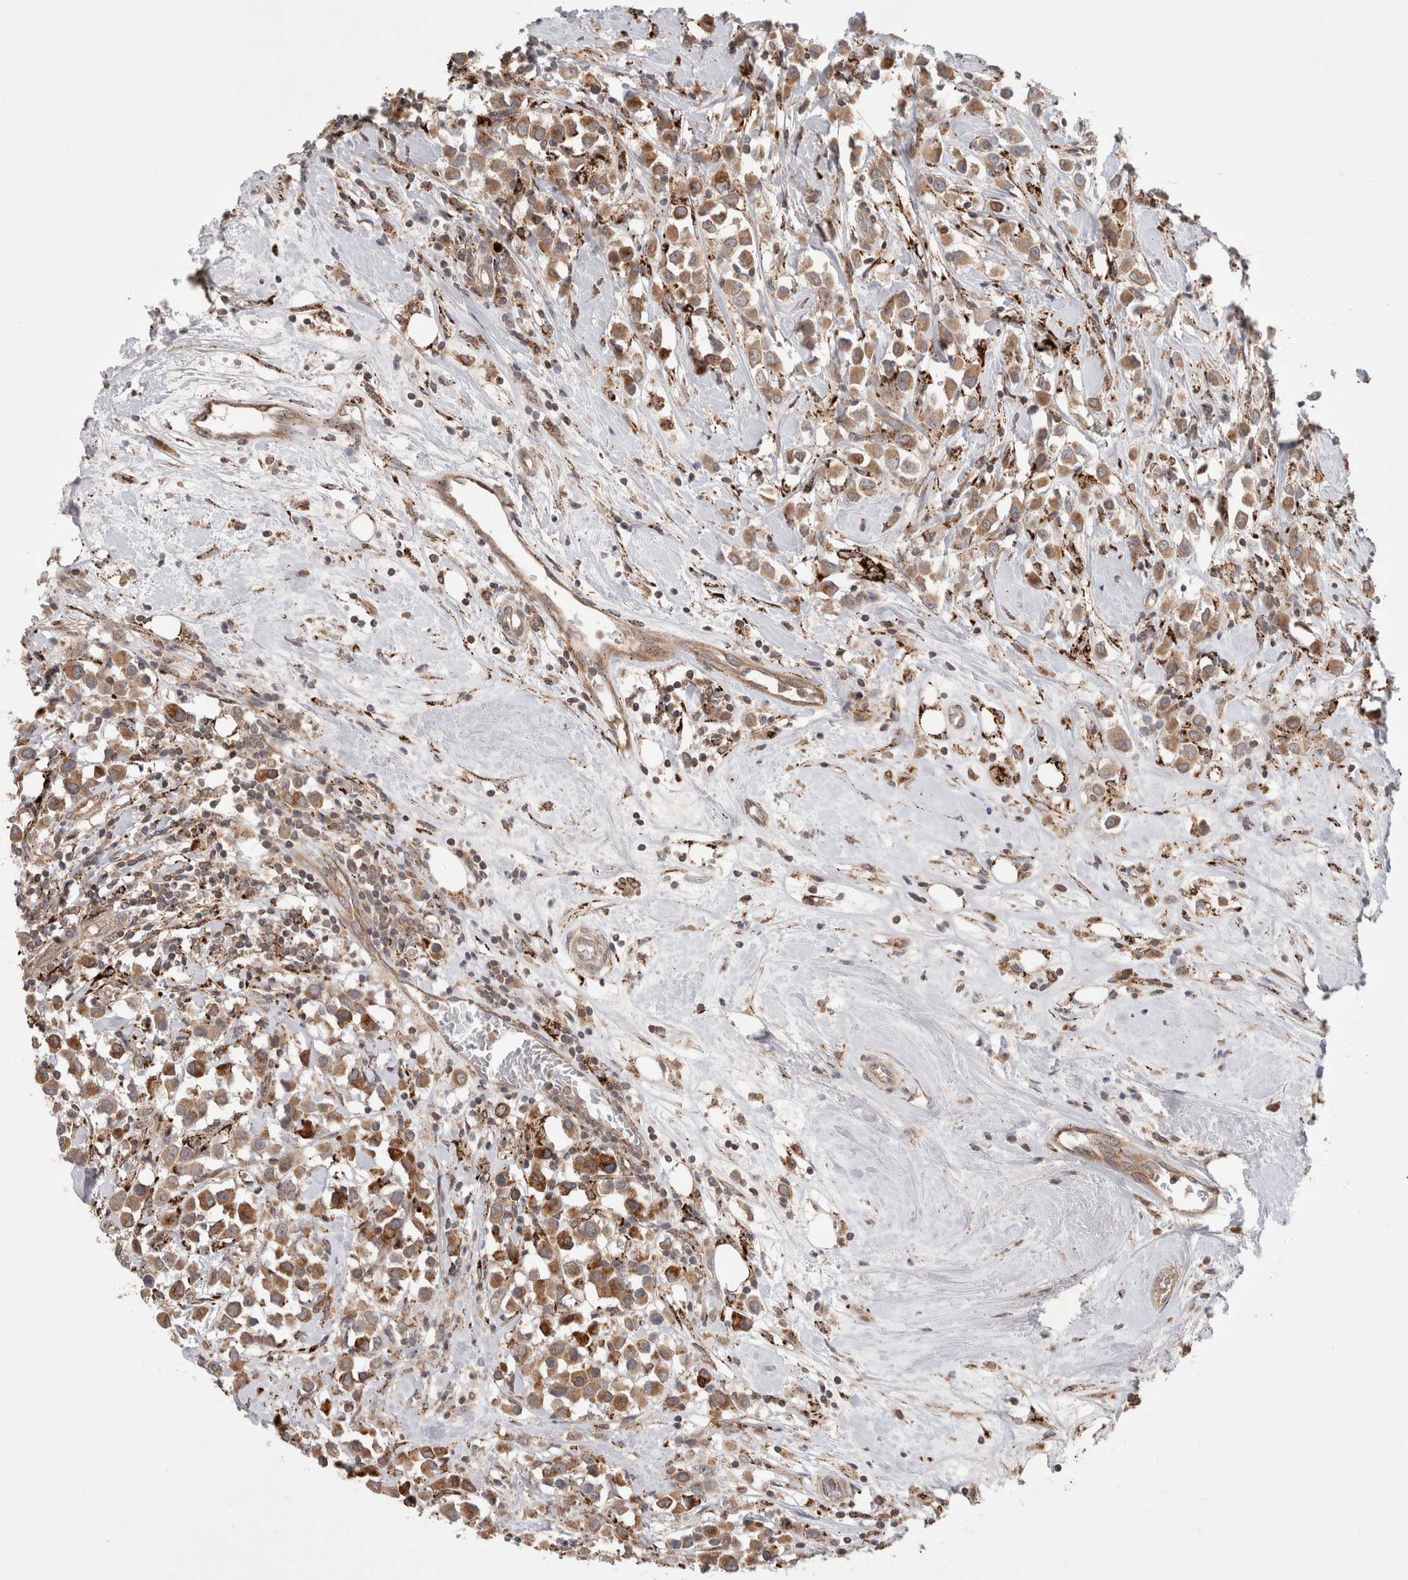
{"staining": {"intensity": "moderate", "quantity": ">75%", "location": "cytoplasmic/membranous"}, "tissue": "breast cancer", "cell_type": "Tumor cells", "image_type": "cancer", "snomed": [{"axis": "morphology", "description": "Duct carcinoma"}, {"axis": "topography", "description": "Breast"}], "caption": "Immunohistochemical staining of human breast cancer shows medium levels of moderate cytoplasmic/membranous positivity in about >75% of tumor cells.", "gene": "HROB", "patient": {"sex": "female", "age": 61}}